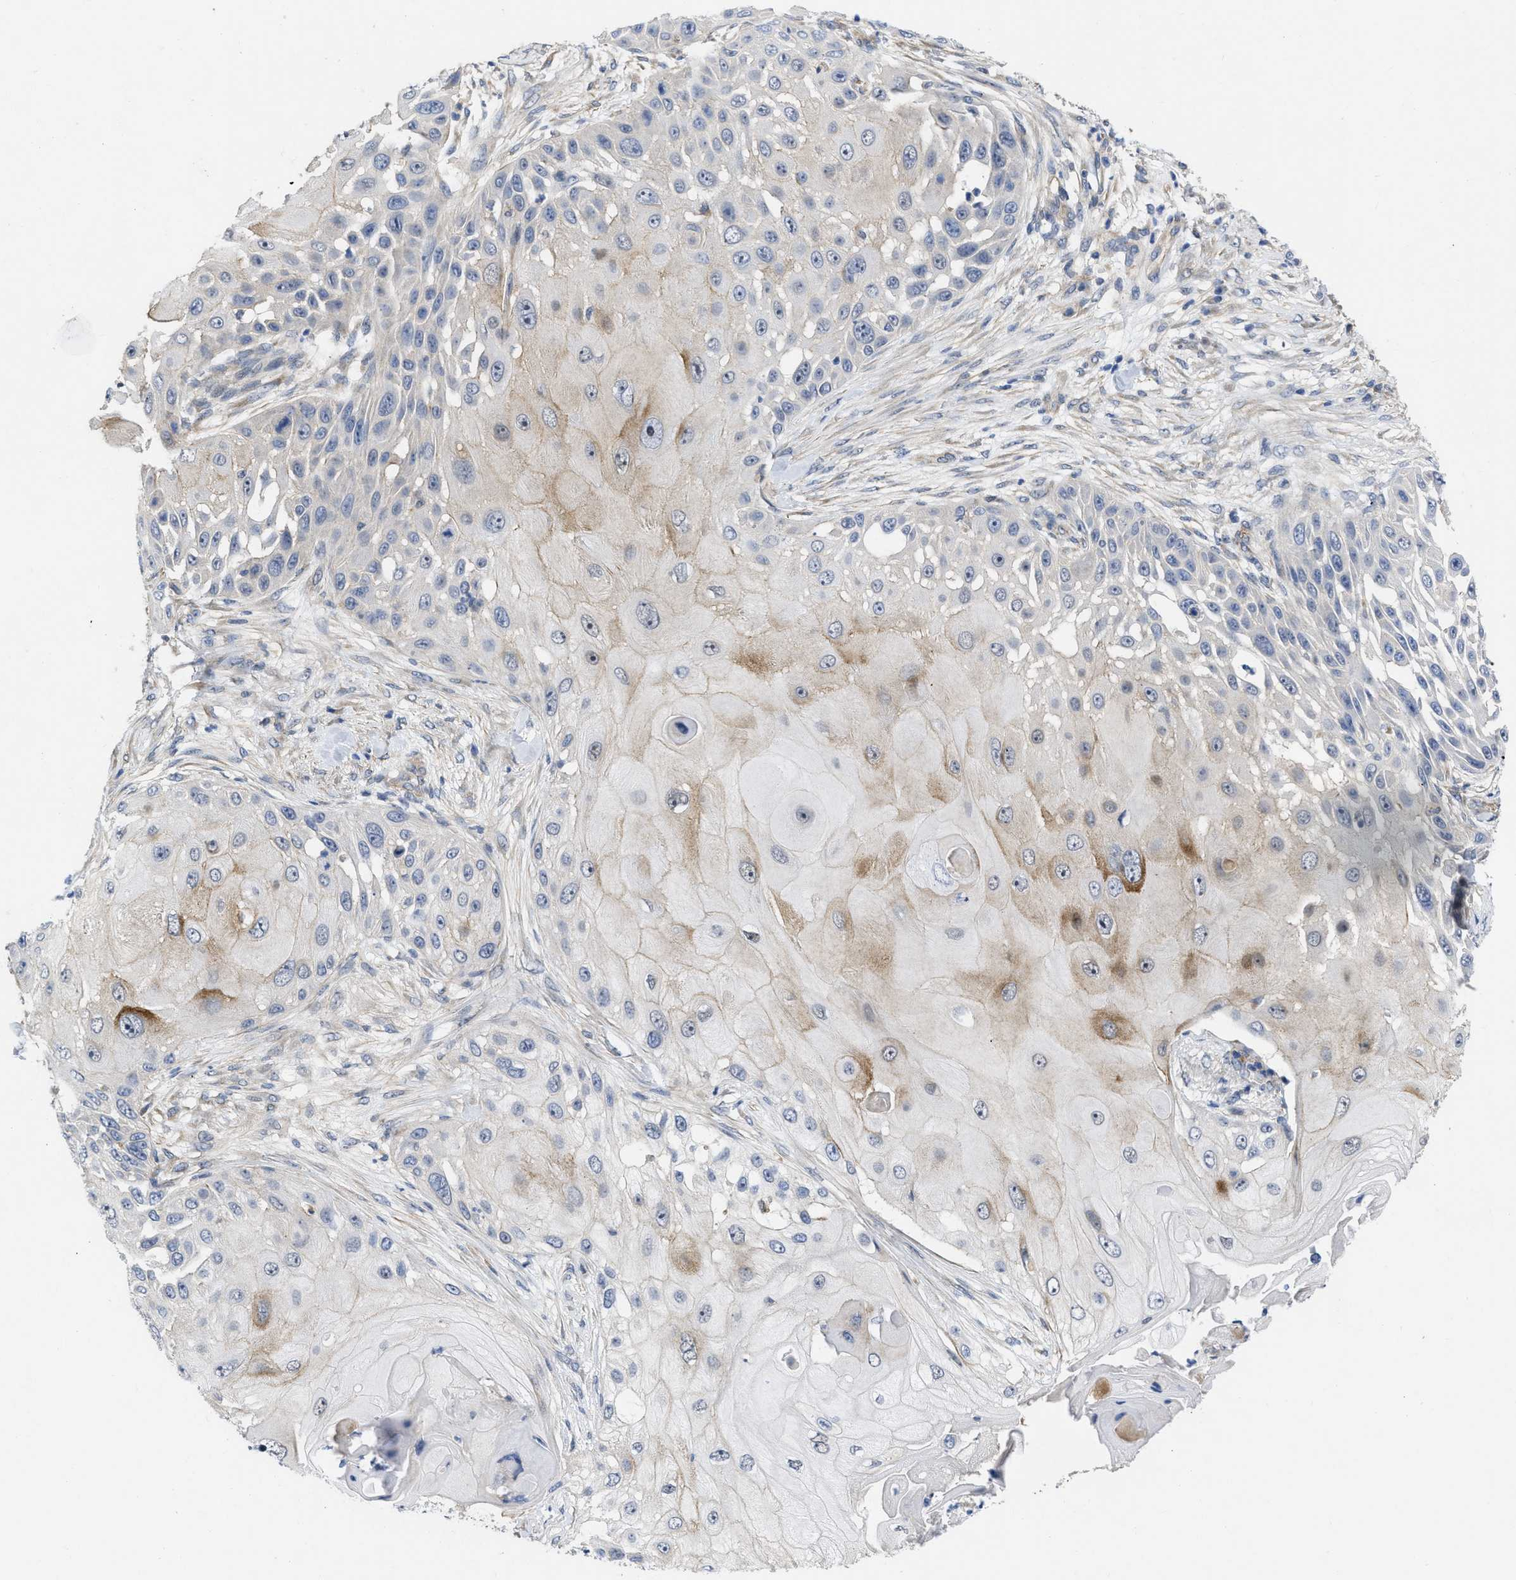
{"staining": {"intensity": "moderate", "quantity": "<25%", "location": "cytoplasmic/membranous"}, "tissue": "skin cancer", "cell_type": "Tumor cells", "image_type": "cancer", "snomed": [{"axis": "morphology", "description": "Squamous cell carcinoma, NOS"}, {"axis": "topography", "description": "Skin"}], "caption": "The histopathology image shows a brown stain indicating the presence of a protein in the cytoplasmic/membranous of tumor cells in squamous cell carcinoma (skin). (DAB (3,3'-diaminobenzidine) IHC with brightfield microscopy, high magnification).", "gene": "ARHGEF26", "patient": {"sex": "female", "age": 44}}